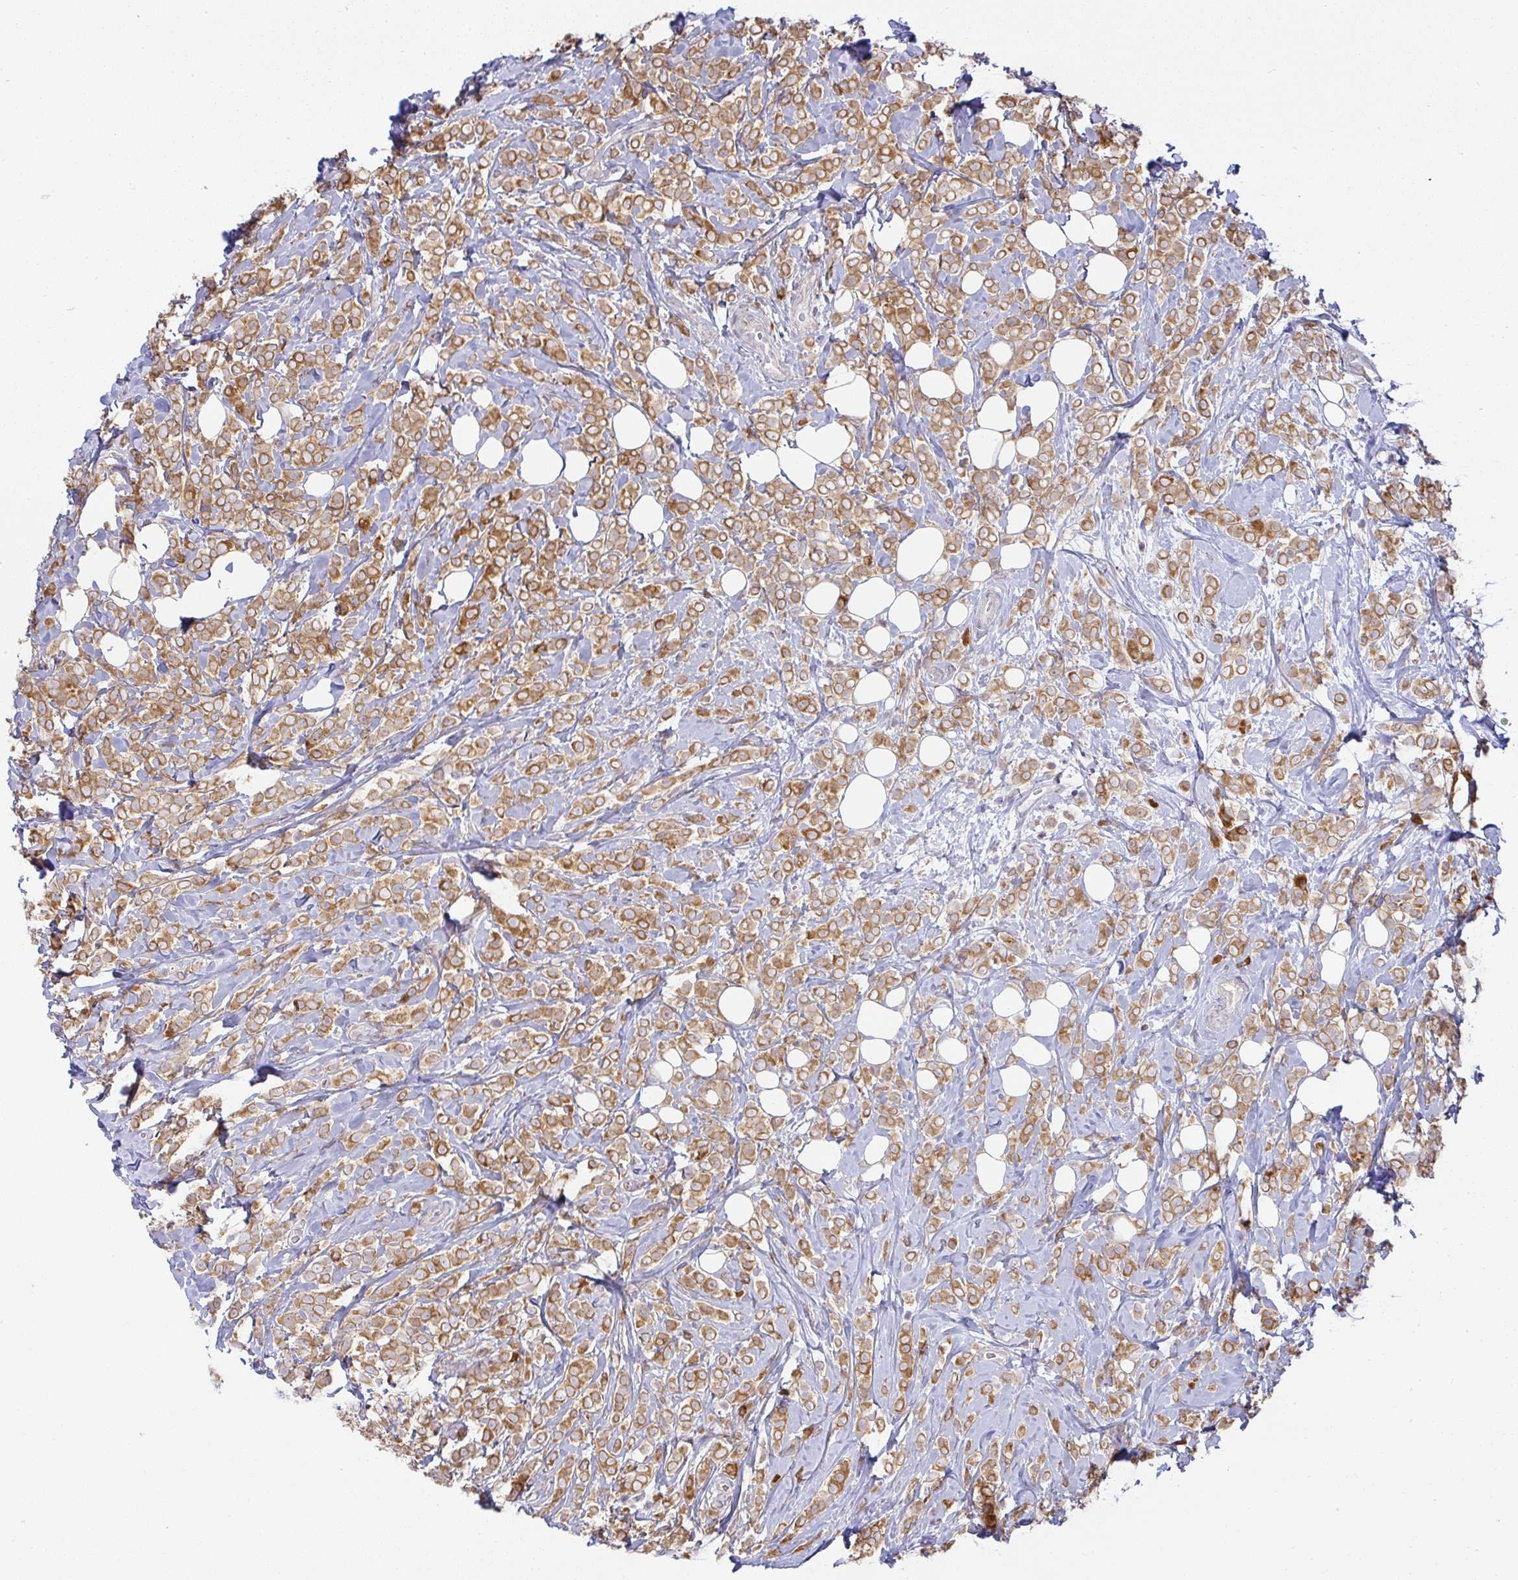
{"staining": {"intensity": "moderate", "quantity": ">75%", "location": "cytoplasmic/membranous"}, "tissue": "breast cancer", "cell_type": "Tumor cells", "image_type": "cancer", "snomed": [{"axis": "morphology", "description": "Lobular carcinoma"}, {"axis": "topography", "description": "Breast"}], "caption": "Moderate cytoplasmic/membranous staining for a protein is seen in approximately >75% of tumor cells of breast cancer using IHC.", "gene": "DERL2", "patient": {"sex": "female", "age": 49}}